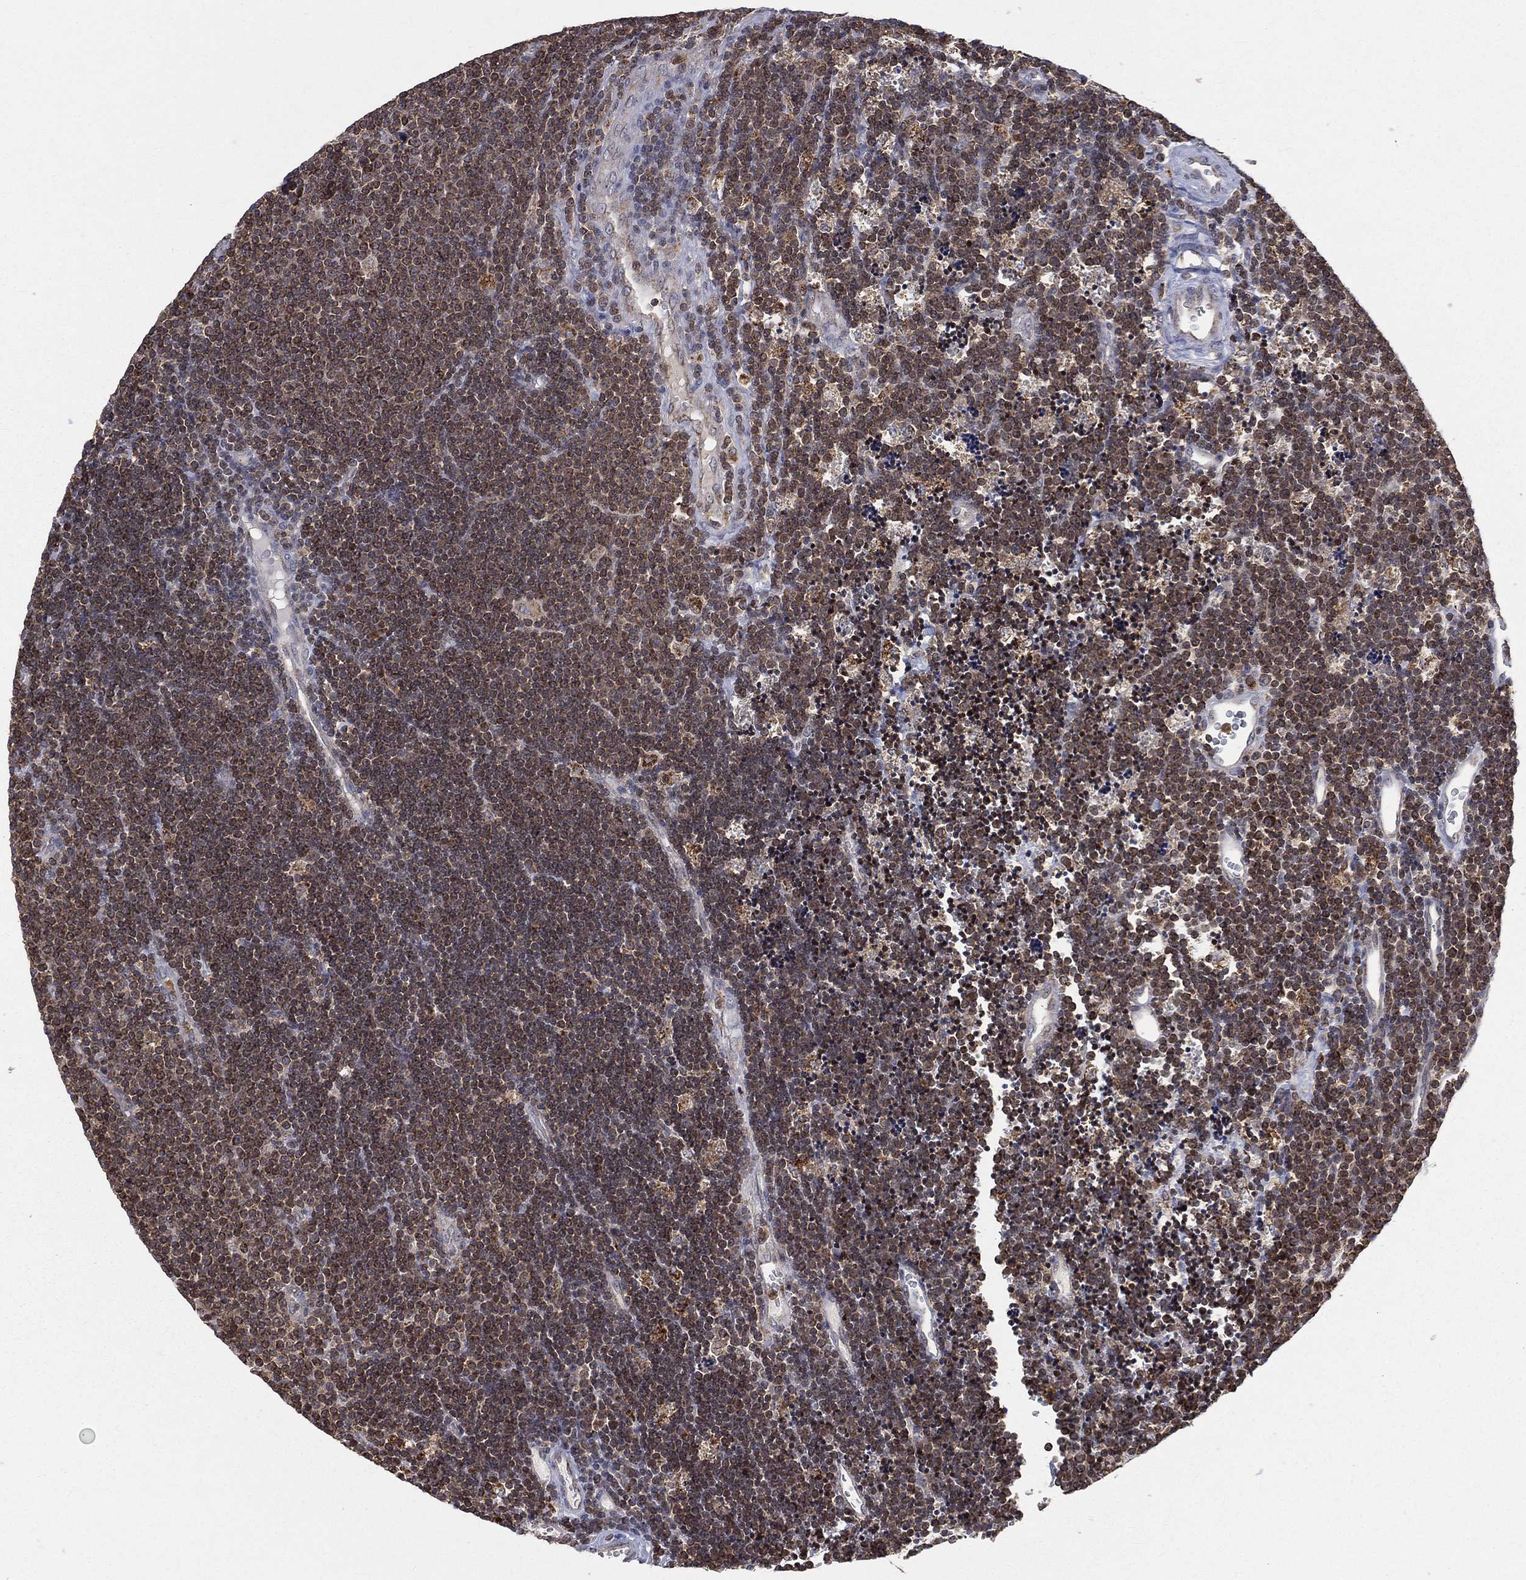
{"staining": {"intensity": "moderate", "quantity": "25%-75%", "location": "cytoplasmic/membranous"}, "tissue": "lymphoma", "cell_type": "Tumor cells", "image_type": "cancer", "snomed": [{"axis": "morphology", "description": "Malignant lymphoma, non-Hodgkin's type, Low grade"}, {"axis": "topography", "description": "Brain"}], "caption": "IHC (DAB (3,3'-diaminobenzidine)) staining of lymphoma displays moderate cytoplasmic/membranous protein expression in about 25%-75% of tumor cells.", "gene": "RIN3", "patient": {"sex": "female", "age": 66}}